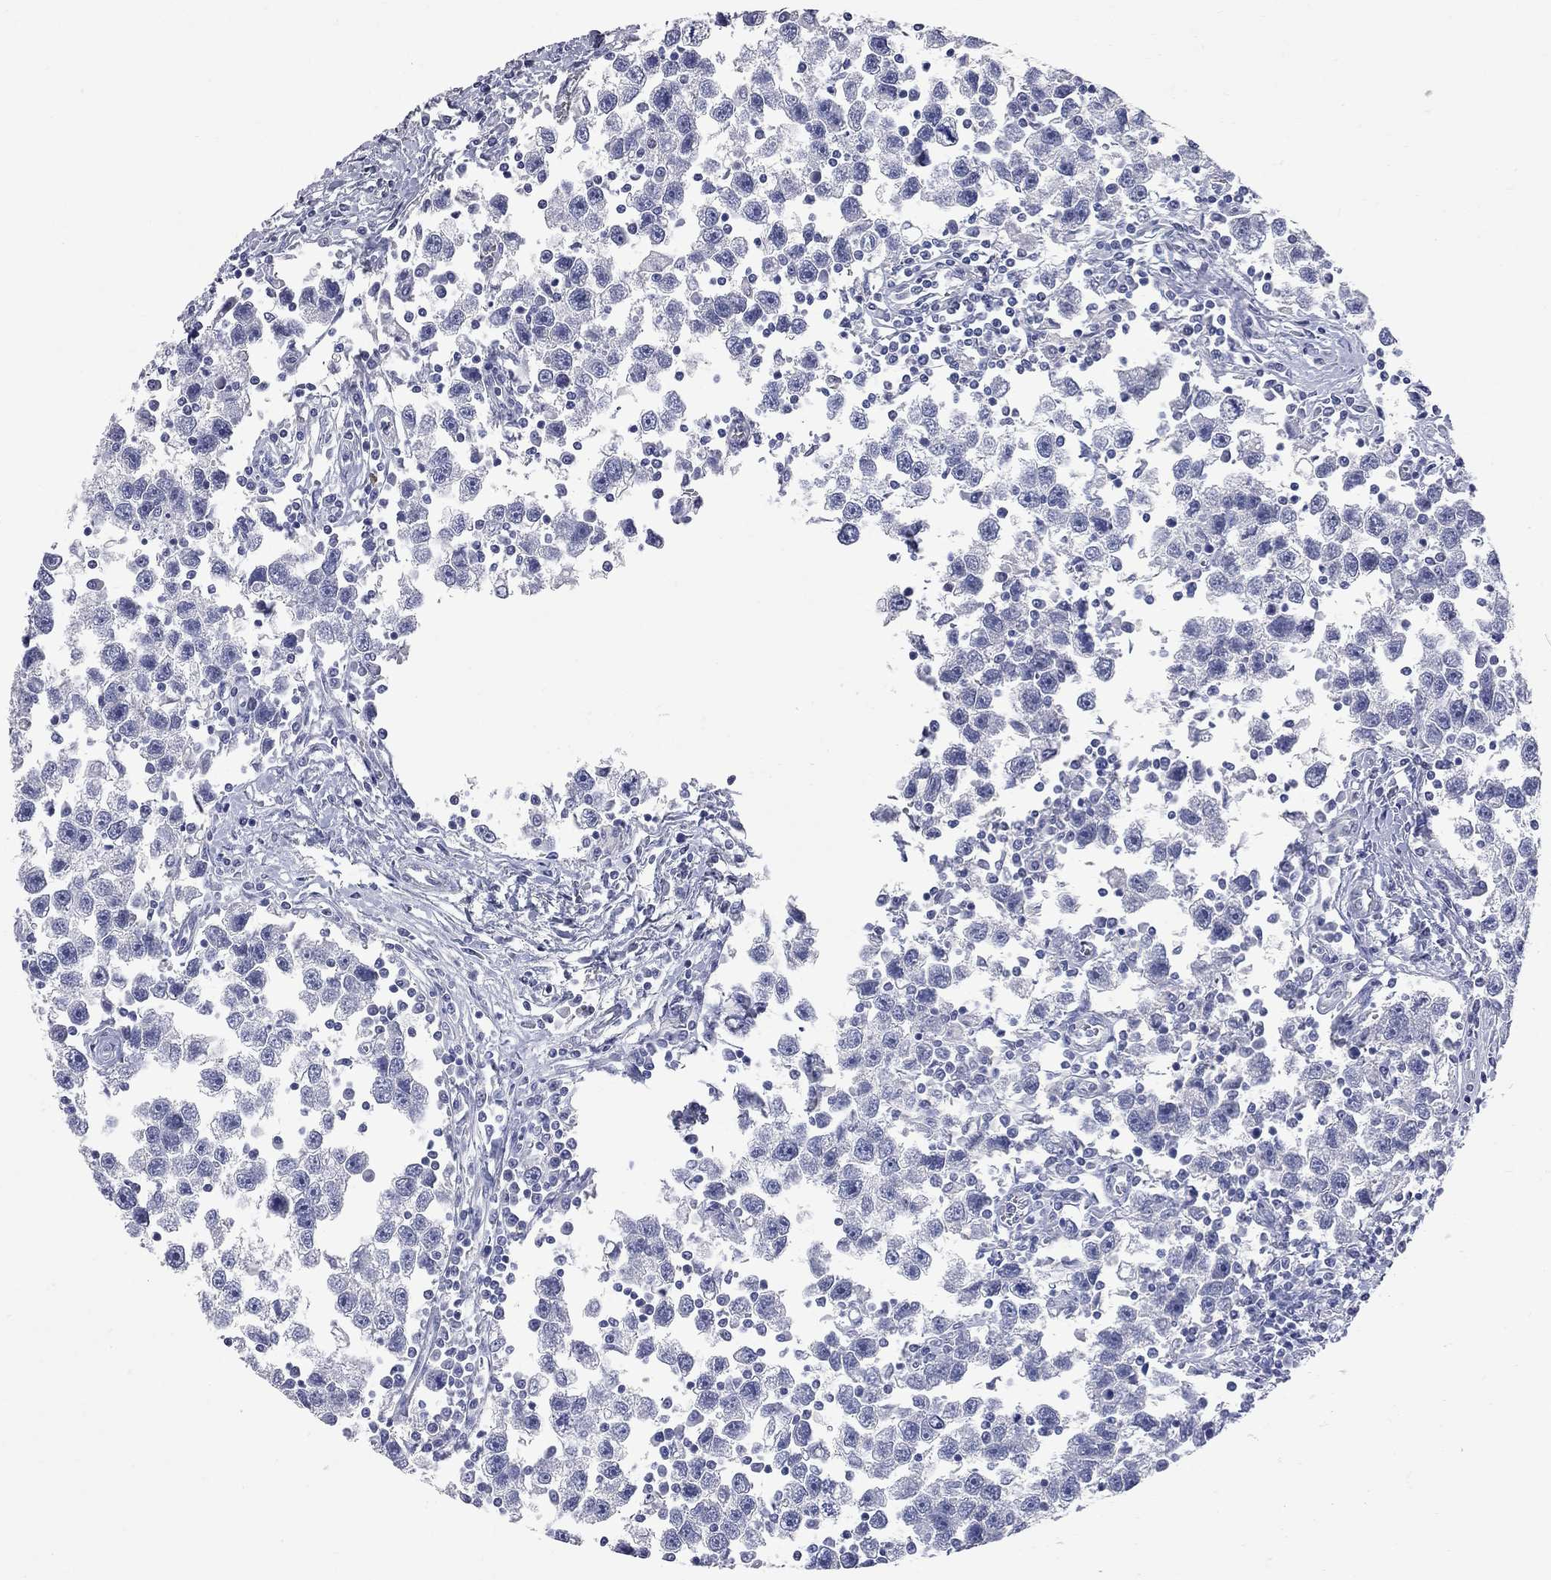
{"staining": {"intensity": "negative", "quantity": "none", "location": "none"}, "tissue": "testis cancer", "cell_type": "Tumor cells", "image_type": "cancer", "snomed": [{"axis": "morphology", "description": "Seminoma, NOS"}, {"axis": "topography", "description": "Testis"}], "caption": "The photomicrograph shows no significant staining in tumor cells of seminoma (testis).", "gene": "FAM221B", "patient": {"sex": "male", "age": 30}}